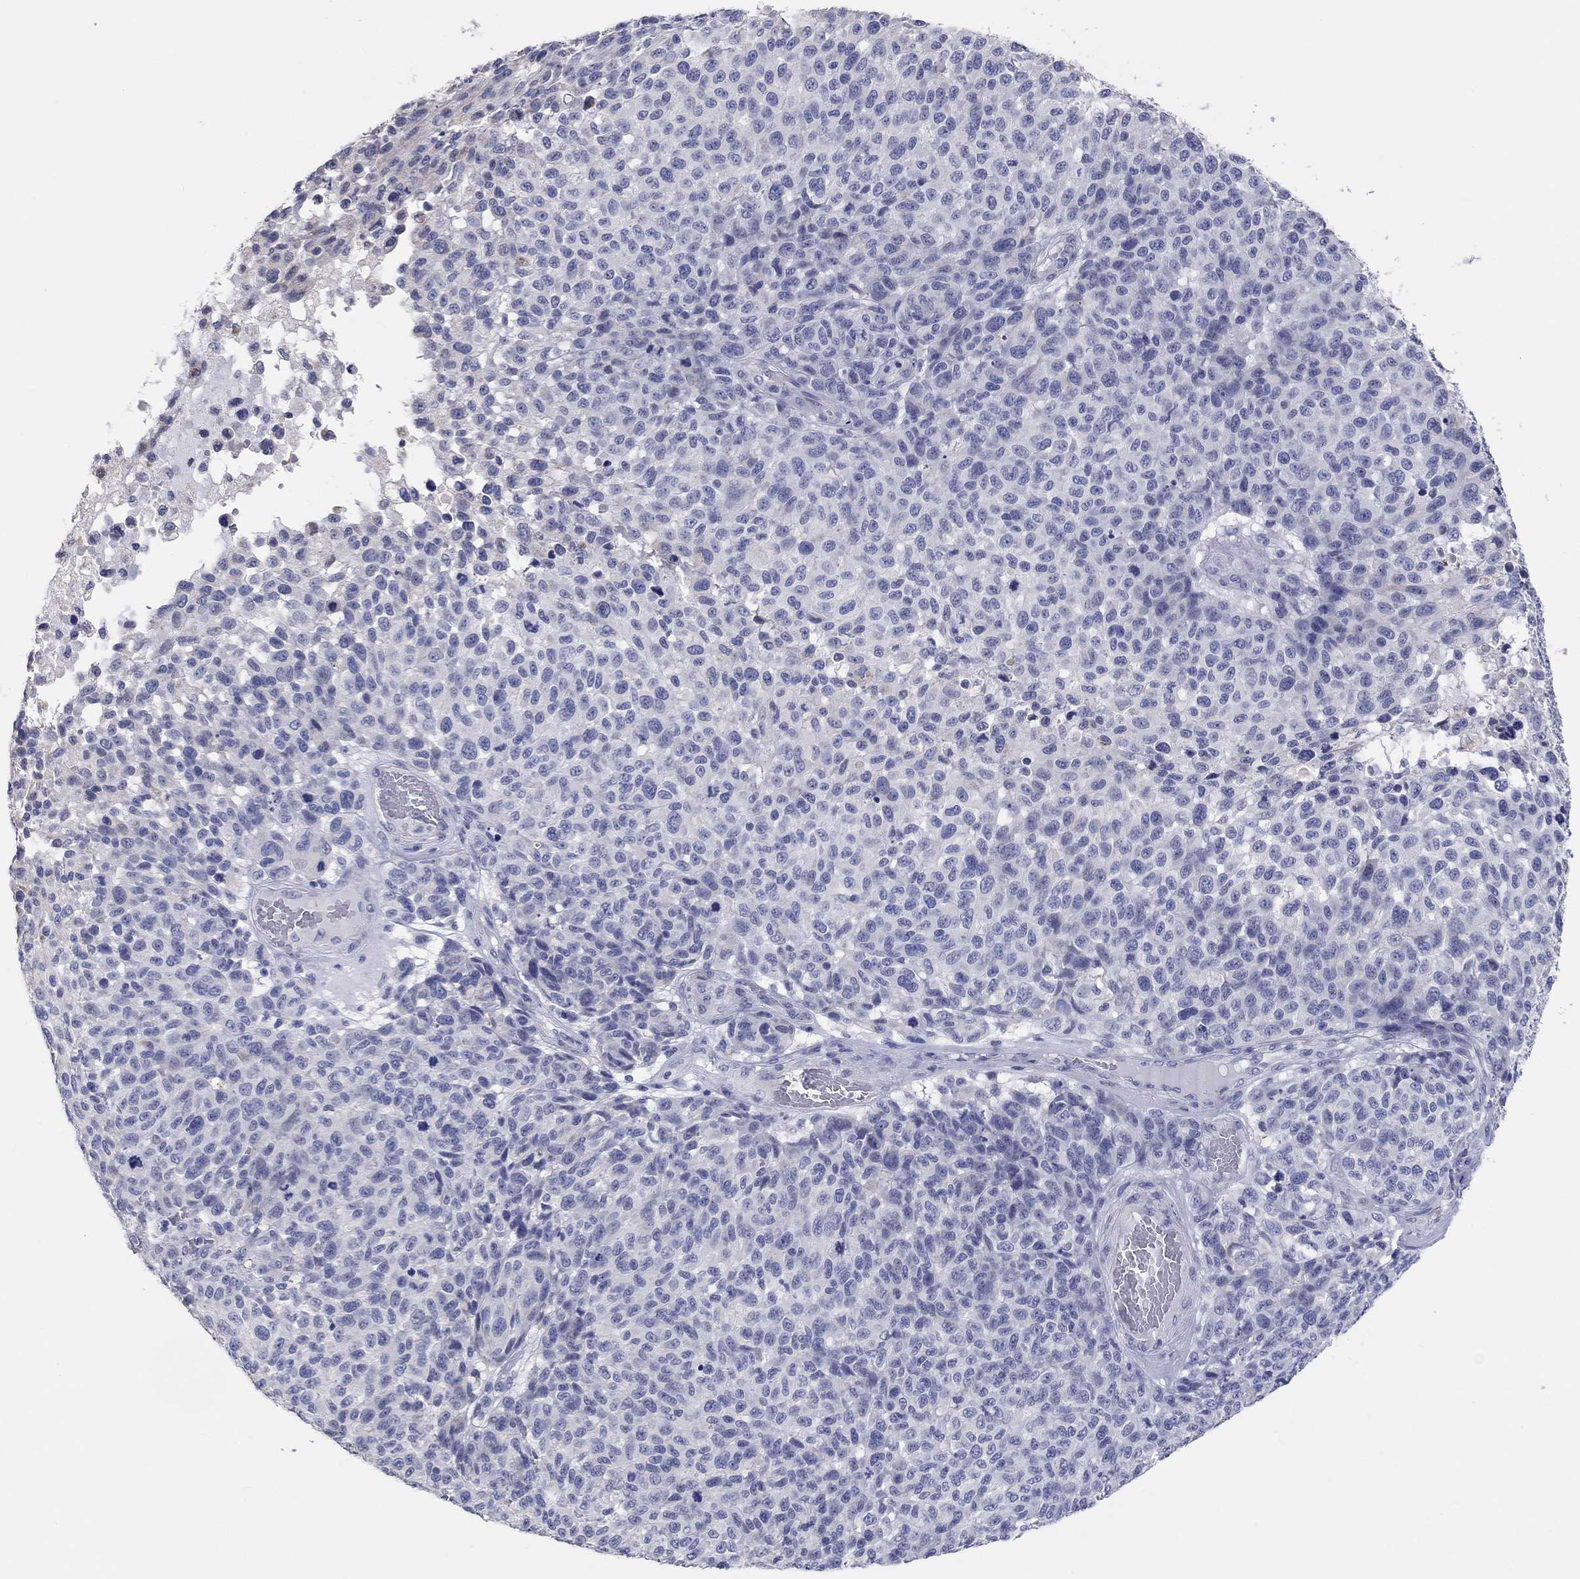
{"staining": {"intensity": "negative", "quantity": "none", "location": "none"}, "tissue": "melanoma", "cell_type": "Tumor cells", "image_type": "cancer", "snomed": [{"axis": "morphology", "description": "Malignant melanoma, NOS"}, {"axis": "topography", "description": "Skin"}], "caption": "This is a histopathology image of IHC staining of malignant melanoma, which shows no positivity in tumor cells.", "gene": "LRRC4C", "patient": {"sex": "female", "age": 95}}